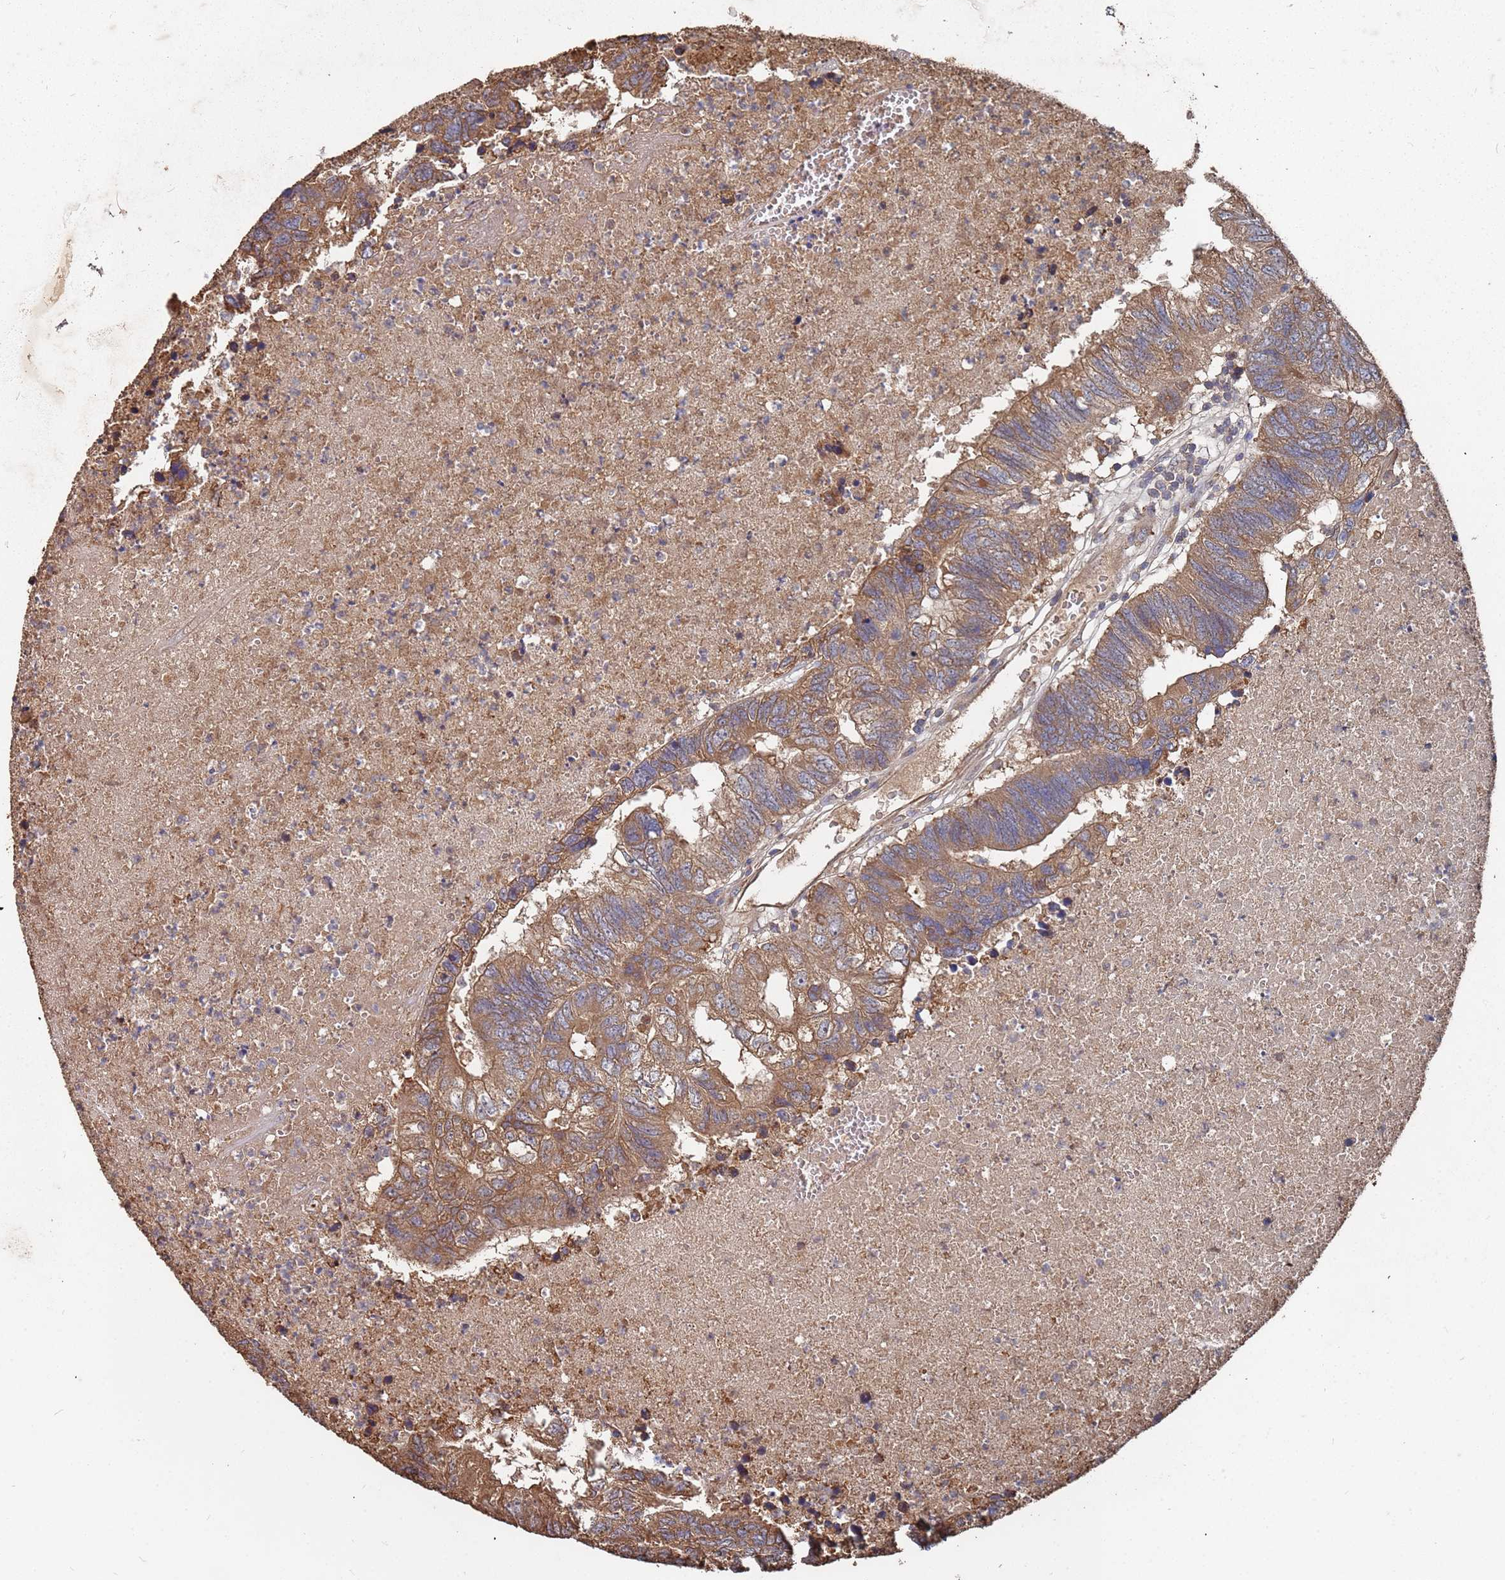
{"staining": {"intensity": "moderate", "quantity": ">75%", "location": "cytoplasmic/membranous"}, "tissue": "colorectal cancer", "cell_type": "Tumor cells", "image_type": "cancer", "snomed": [{"axis": "morphology", "description": "Adenocarcinoma, NOS"}, {"axis": "topography", "description": "Colon"}], "caption": "Tumor cells exhibit medium levels of moderate cytoplasmic/membranous positivity in approximately >75% of cells in colorectal adenocarcinoma.", "gene": "ATG5", "patient": {"sex": "female", "age": 48}}